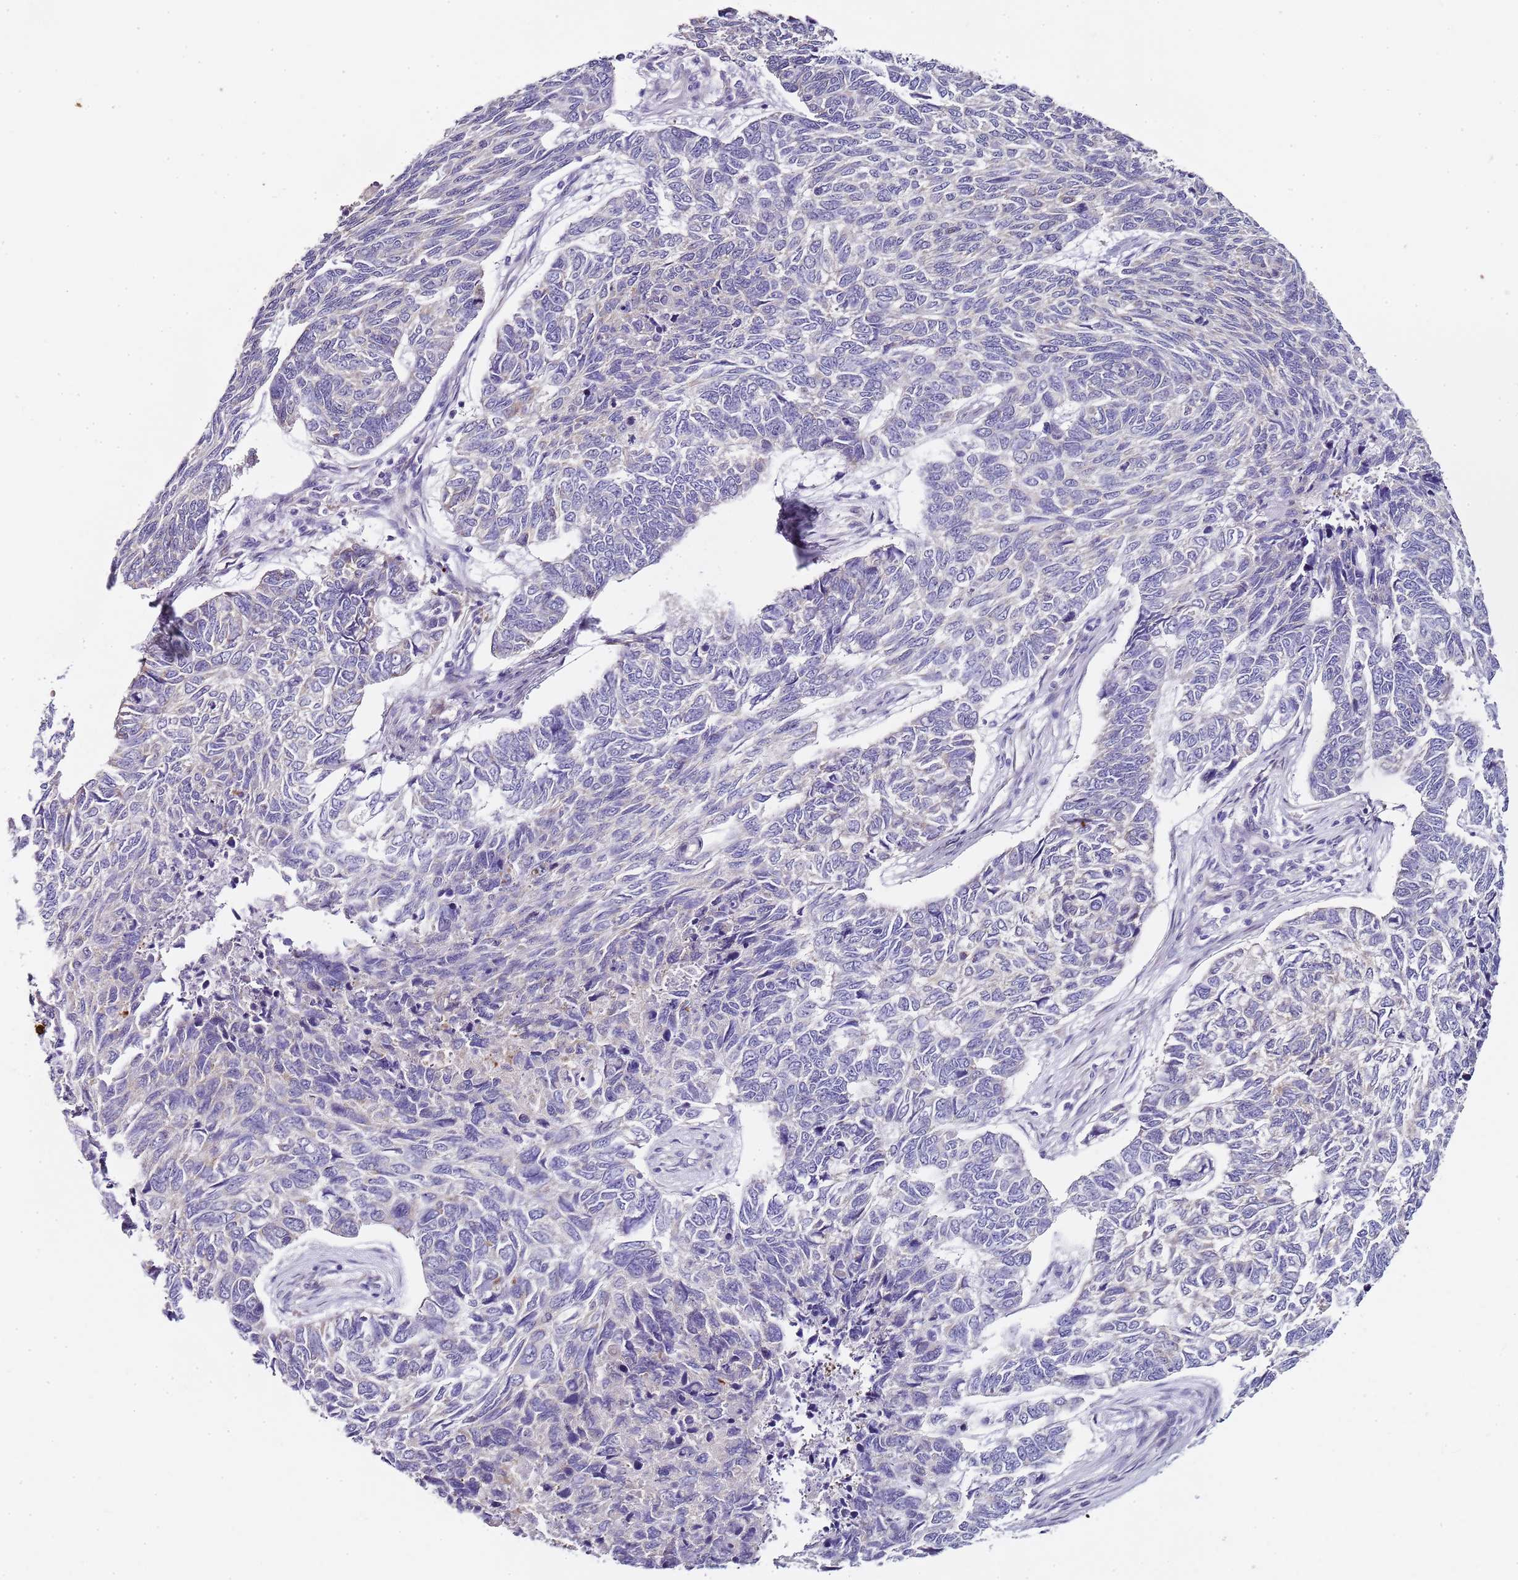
{"staining": {"intensity": "negative", "quantity": "none", "location": "none"}, "tissue": "skin cancer", "cell_type": "Tumor cells", "image_type": "cancer", "snomed": [{"axis": "morphology", "description": "Basal cell carcinoma"}, {"axis": "topography", "description": "Skin"}], "caption": "Skin cancer was stained to show a protein in brown. There is no significant expression in tumor cells.", "gene": "TBC1D9", "patient": {"sex": "female", "age": 65}}